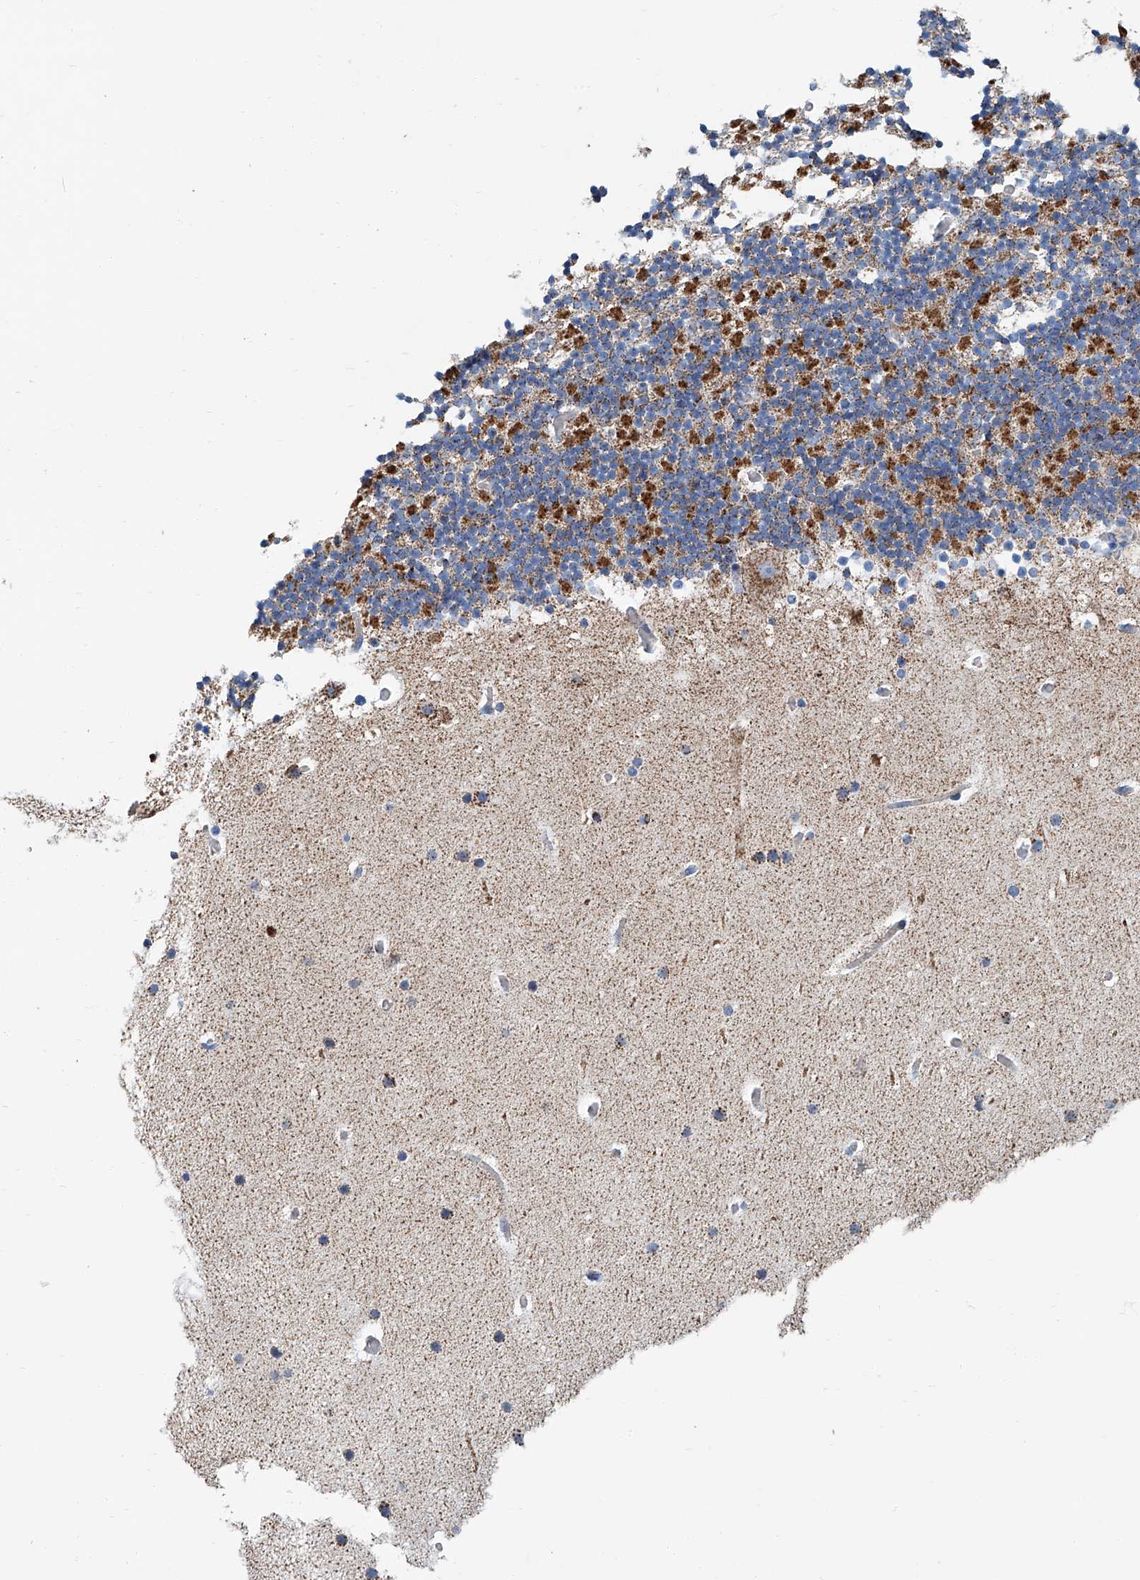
{"staining": {"intensity": "moderate", "quantity": "25%-75%", "location": "cytoplasmic/membranous"}, "tissue": "cerebellum", "cell_type": "Cells in granular layer", "image_type": "normal", "snomed": [{"axis": "morphology", "description": "Normal tissue, NOS"}, {"axis": "topography", "description": "Cerebellum"}], "caption": "Immunohistochemistry histopathology image of normal cerebellum stained for a protein (brown), which reveals medium levels of moderate cytoplasmic/membranous staining in about 25%-75% of cells in granular layer.", "gene": "MT", "patient": {"sex": "male", "age": 57}}